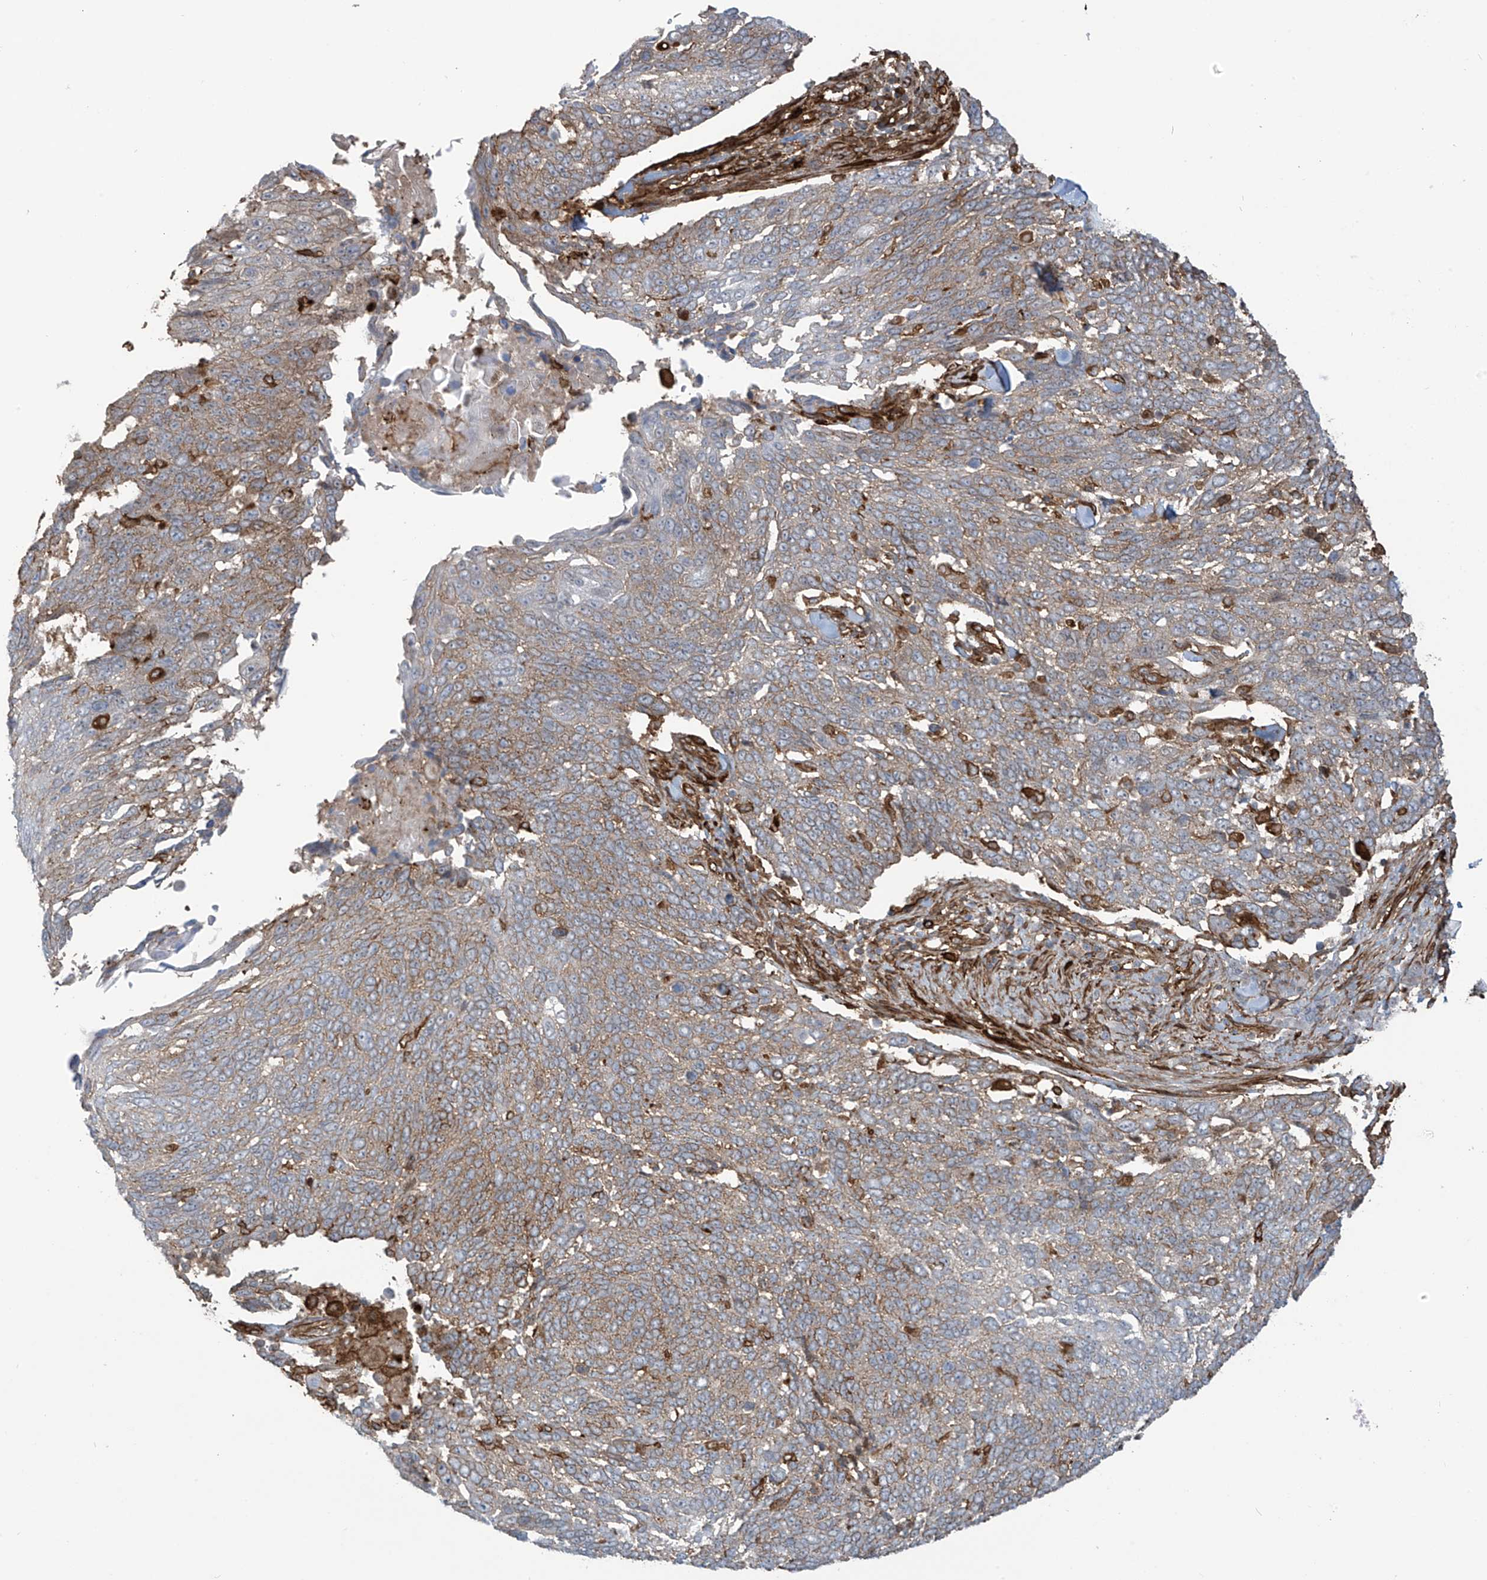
{"staining": {"intensity": "moderate", "quantity": "25%-75%", "location": "cytoplasmic/membranous"}, "tissue": "lung cancer", "cell_type": "Tumor cells", "image_type": "cancer", "snomed": [{"axis": "morphology", "description": "Squamous cell carcinoma, NOS"}, {"axis": "topography", "description": "Lung"}], "caption": "Protein expression analysis of human squamous cell carcinoma (lung) reveals moderate cytoplasmic/membranous expression in approximately 25%-75% of tumor cells.", "gene": "SLC9A2", "patient": {"sex": "male", "age": 66}}